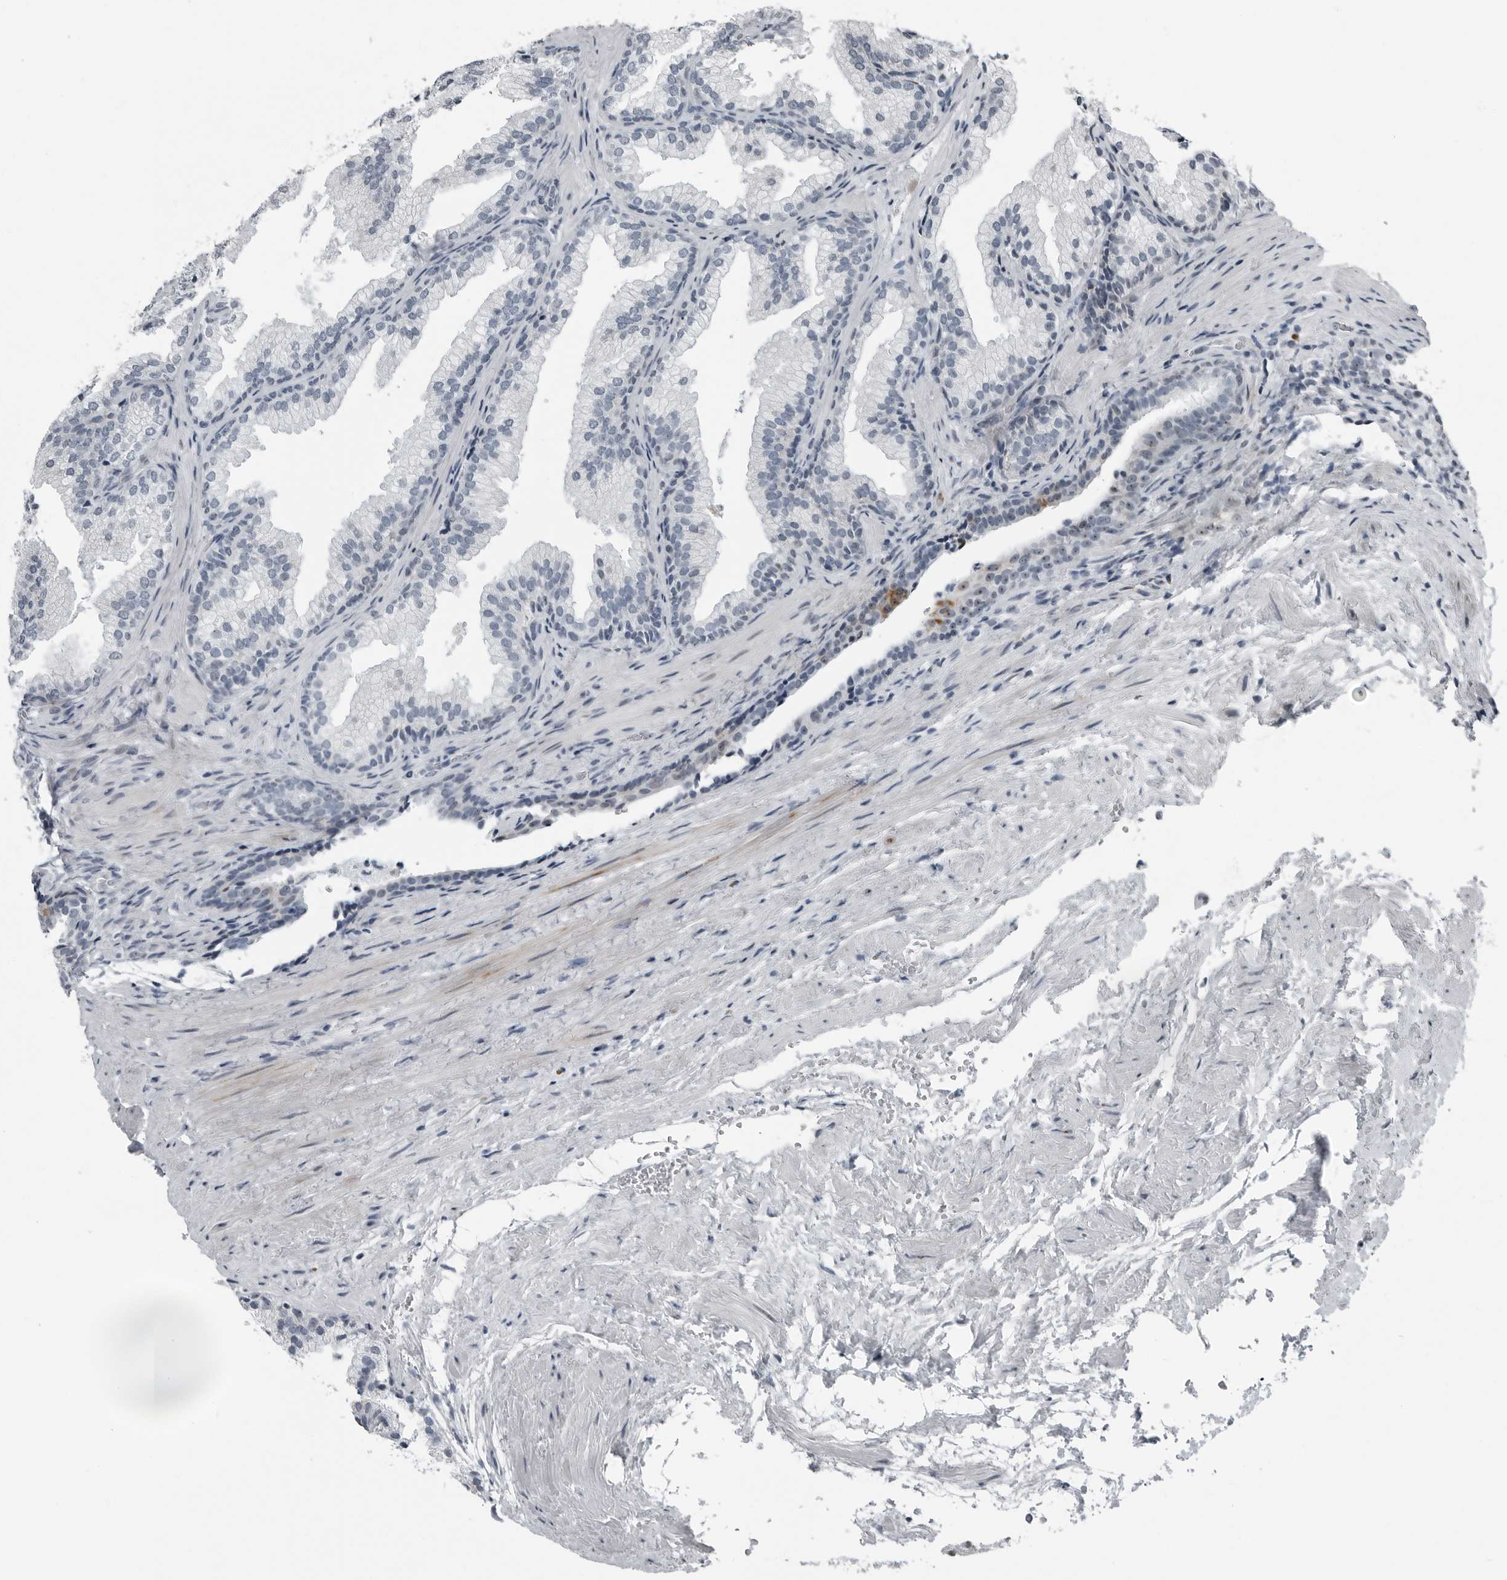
{"staining": {"intensity": "negative", "quantity": "none", "location": "none"}, "tissue": "prostate", "cell_type": "Glandular cells", "image_type": "normal", "snomed": [{"axis": "morphology", "description": "Normal tissue, NOS"}, {"axis": "topography", "description": "Prostate"}], "caption": "DAB immunohistochemical staining of normal human prostate demonstrates no significant positivity in glandular cells. Nuclei are stained in blue.", "gene": "PDCD11", "patient": {"sex": "male", "age": 76}}